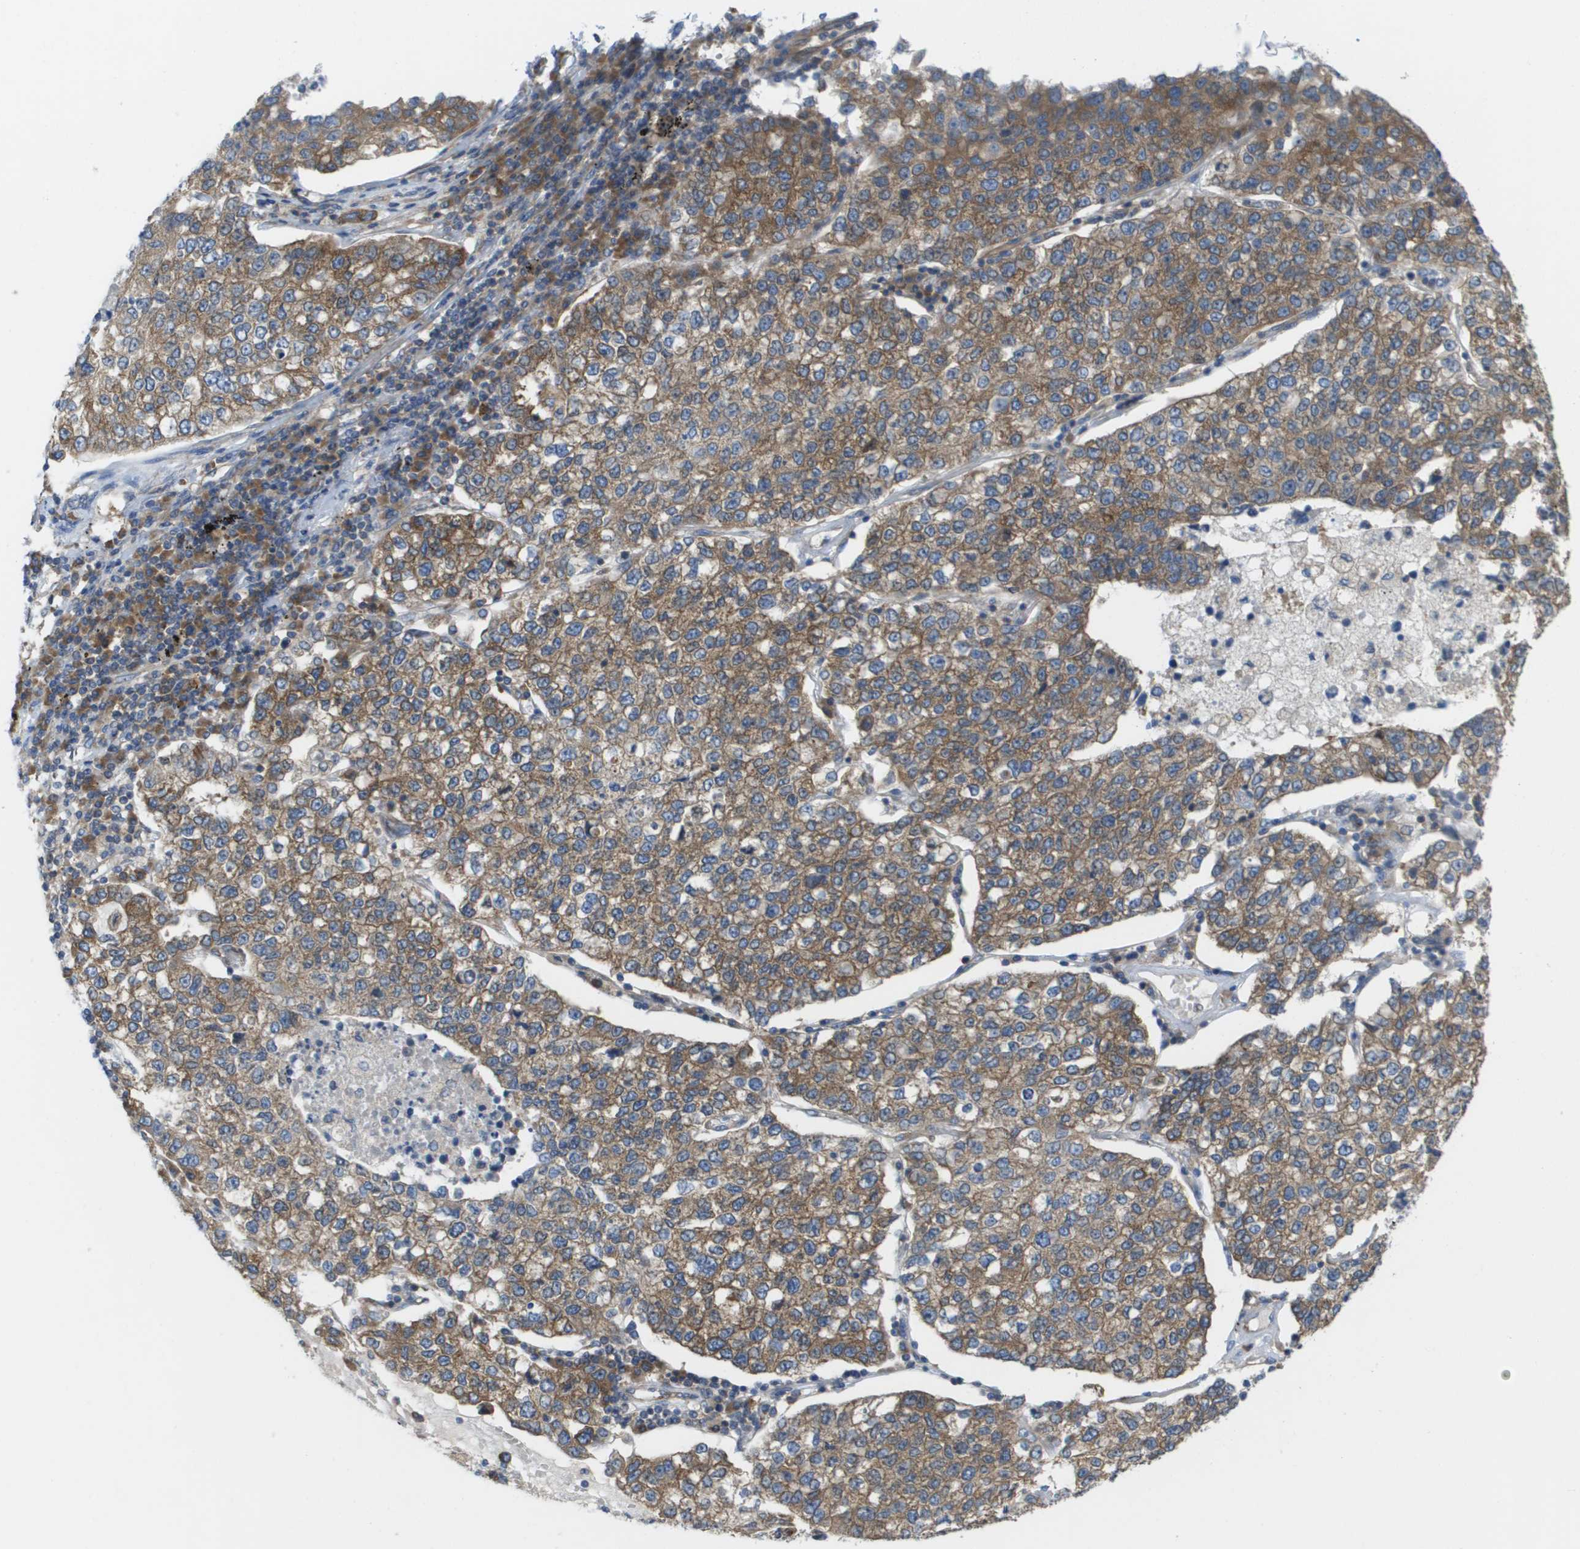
{"staining": {"intensity": "moderate", "quantity": ">75%", "location": "cytoplasmic/membranous"}, "tissue": "lung cancer", "cell_type": "Tumor cells", "image_type": "cancer", "snomed": [{"axis": "morphology", "description": "Adenocarcinoma, NOS"}, {"axis": "topography", "description": "Lung"}], "caption": "Protein staining displays moderate cytoplasmic/membranous positivity in about >75% of tumor cells in lung adenocarcinoma. The protein of interest is stained brown, and the nuclei are stained in blue (DAB (3,3'-diaminobenzidine) IHC with brightfield microscopy, high magnification).", "gene": "EIF4G2", "patient": {"sex": "male", "age": 49}}